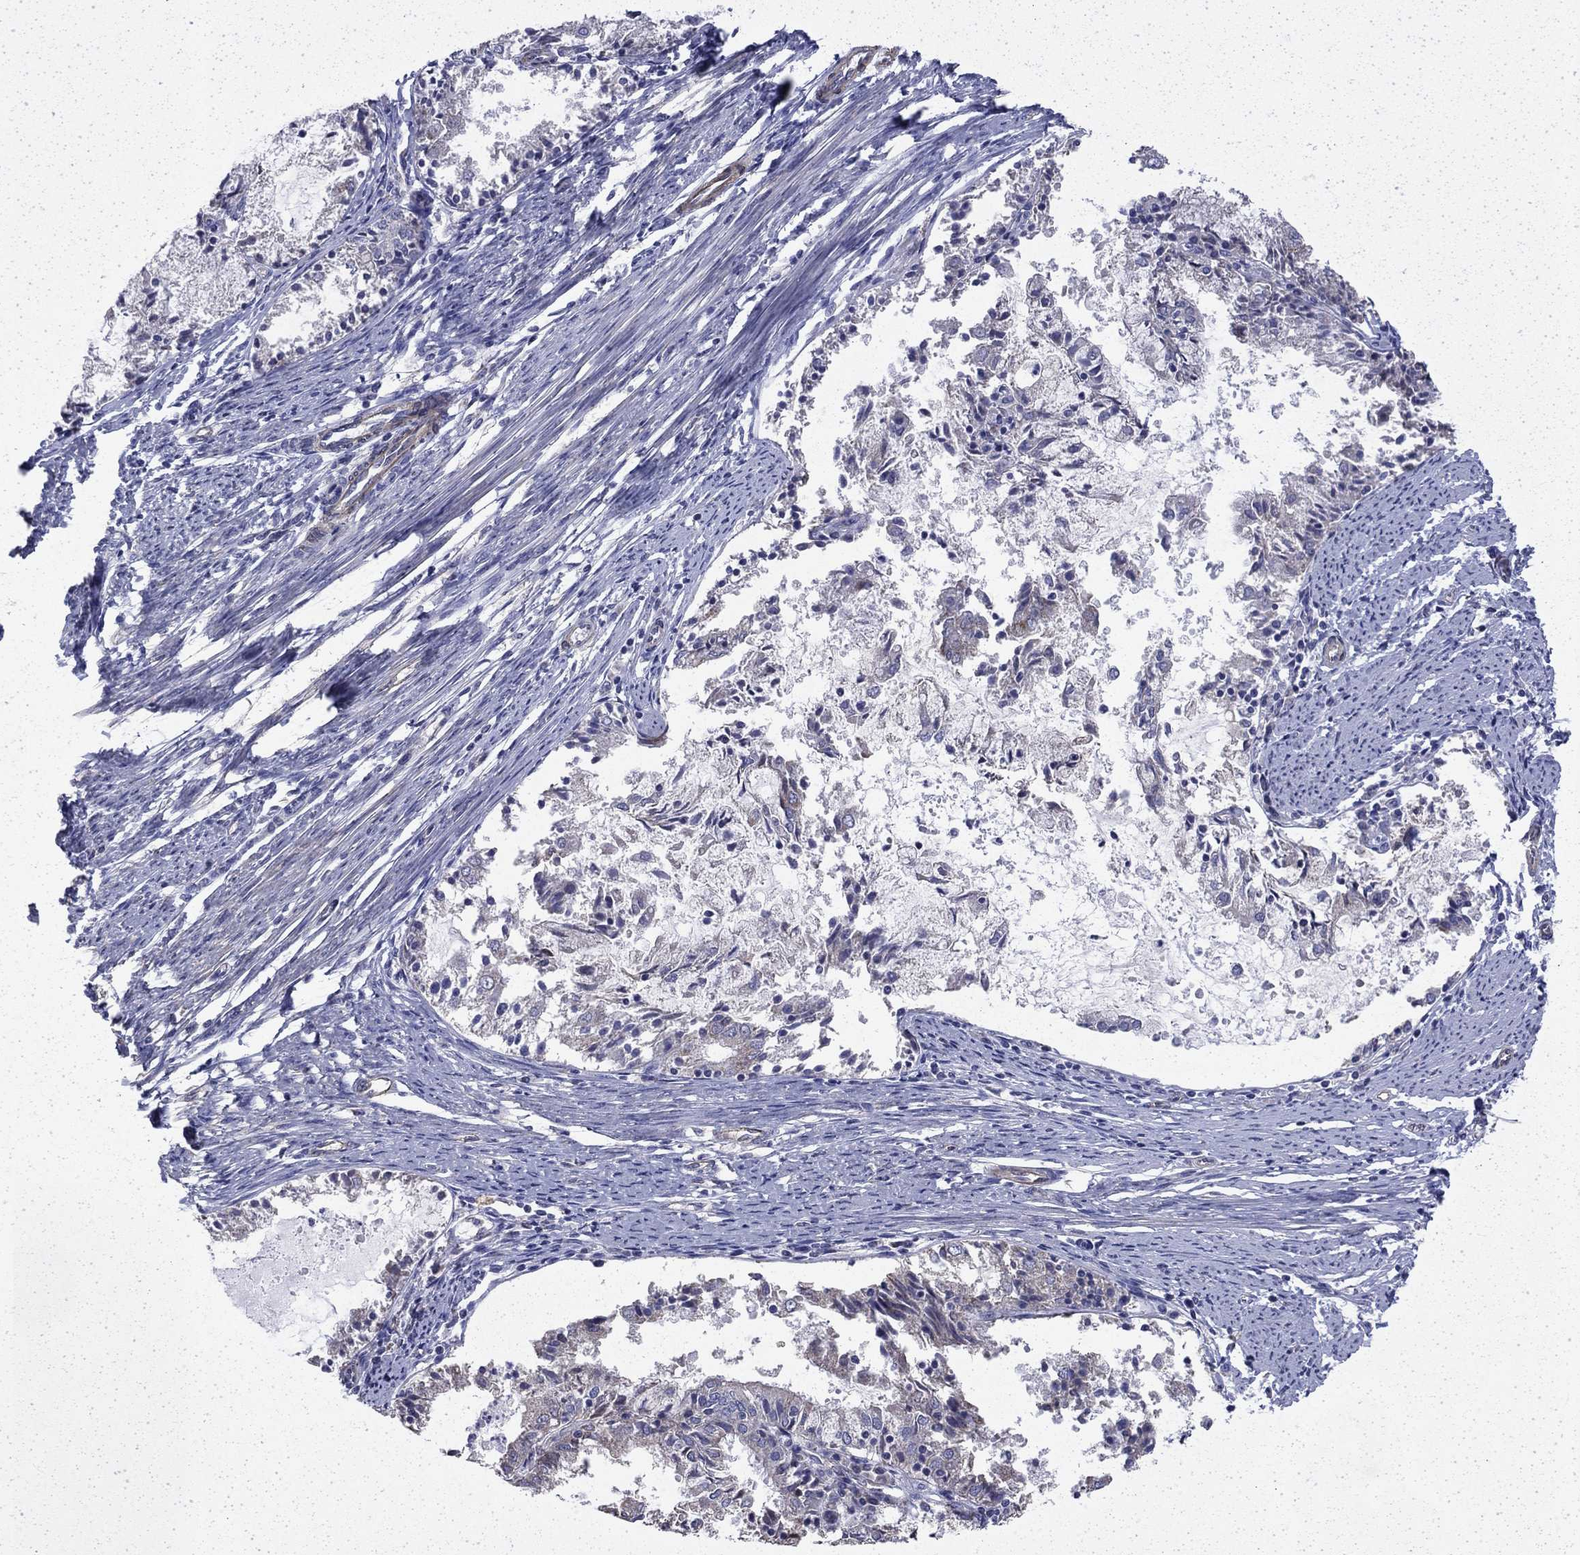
{"staining": {"intensity": "weak", "quantity": "<25%", "location": "cytoplasmic/membranous"}, "tissue": "endometrial cancer", "cell_type": "Tumor cells", "image_type": "cancer", "snomed": [{"axis": "morphology", "description": "Adenocarcinoma, NOS"}, {"axis": "topography", "description": "Endometrium"}], "caption": "This is an IHC histopathology image of endometrial cancer (adenocarcinoma). There is no positivity in tumor cells.", "gene": "DTNA", "patient": {"sex": "female", "age": 57}}